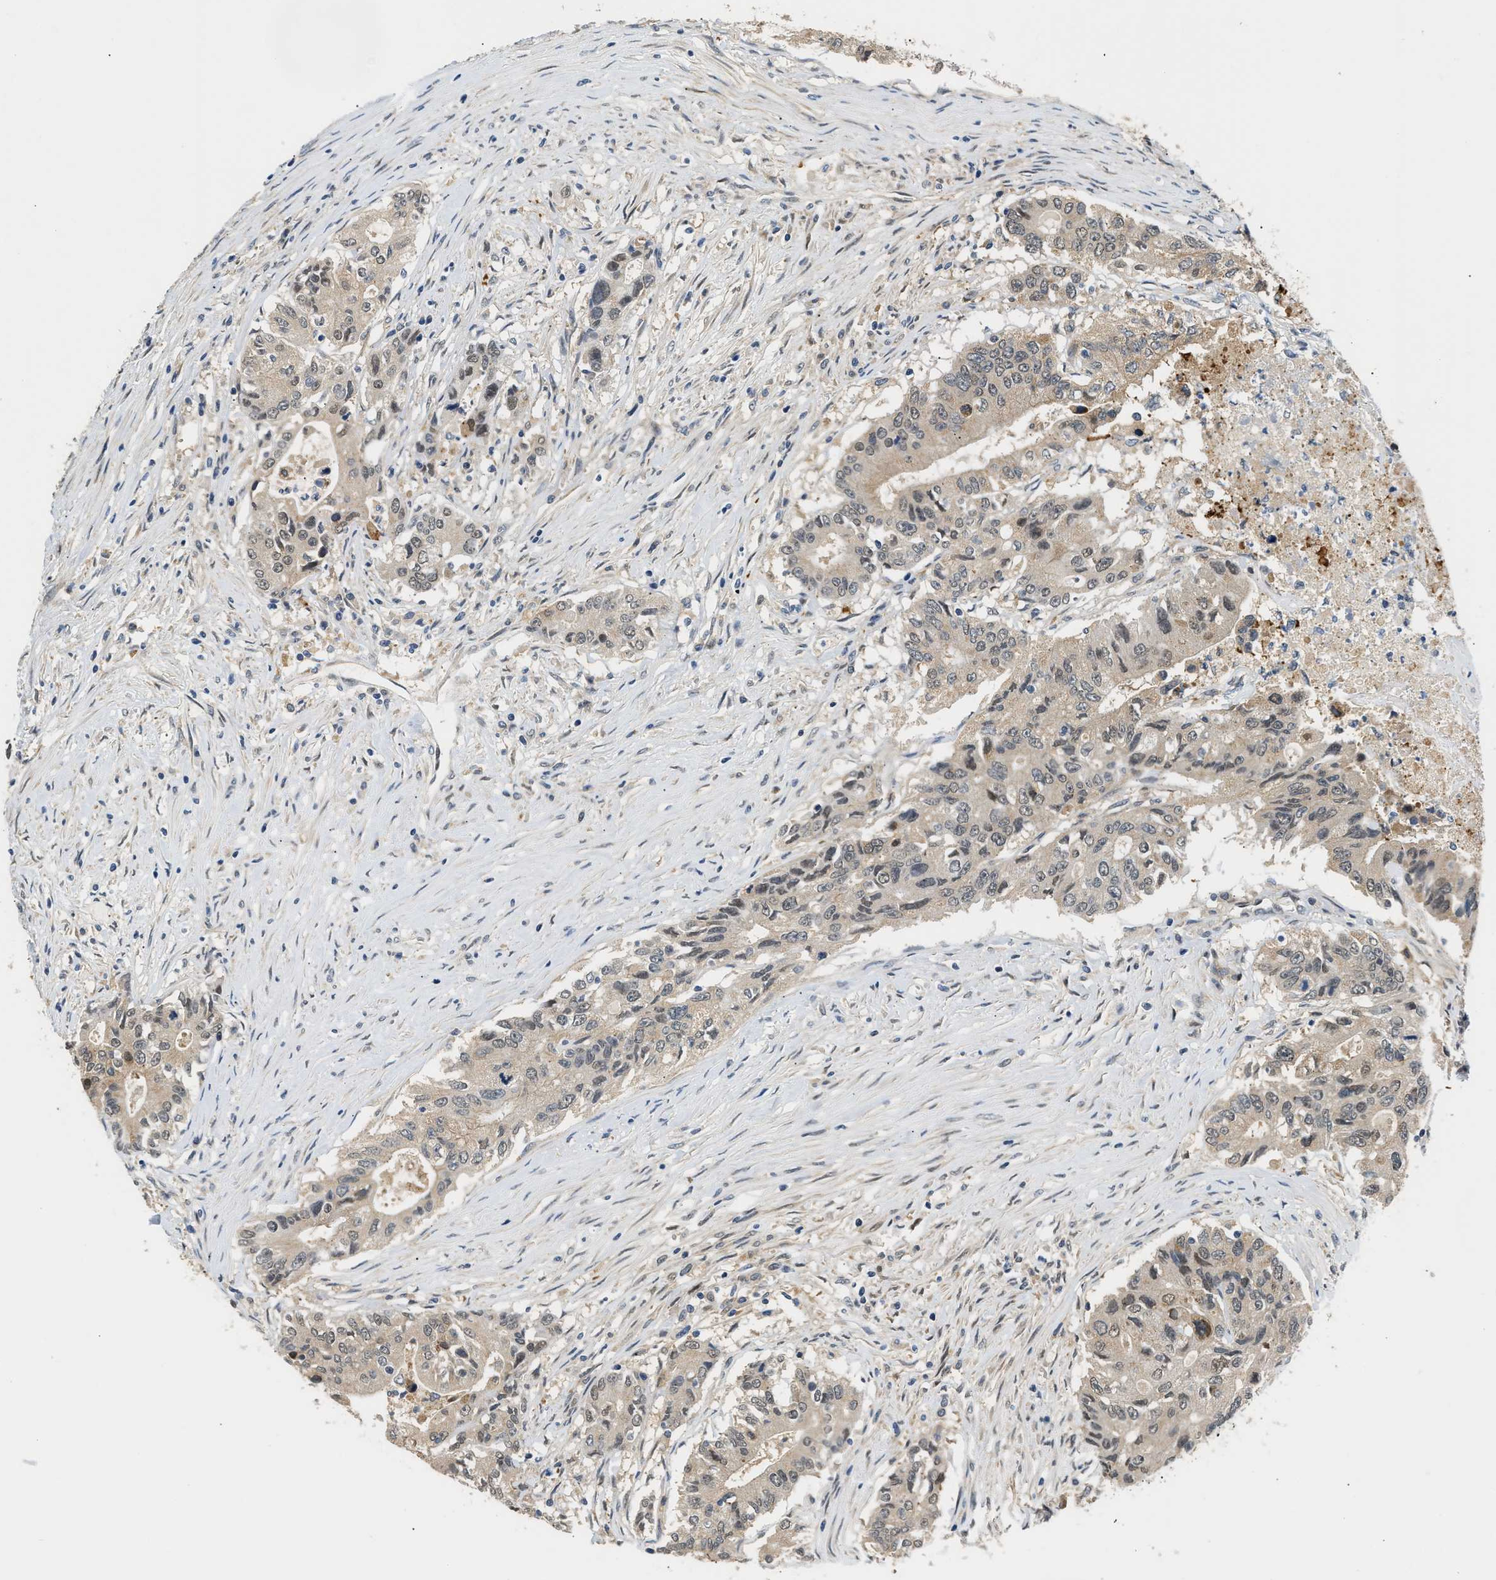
{"staining": {"intensity": "weak", "quantity": "25%-75%", "location": "cytoplasmic/membranous,nuclear"}, "tissue": "colorectal cancer", "cell_type": "Tumor cells", "image_type": "cancer", "snomed": [{"axis": "morphology", "description": "Adenocarcinoma, NOS"}, {"axis": "topography", "description": "Colon"}], "caption": "Immunohistochemical staining of human colorectal cancer (adenocarcinoma) demonstrates low levels of weak cytoplasmic/membranous and nuclear protein expression in about 25%-75% of tumor cells.", "gene": "LARP6", "patient": {"sex": "female", "age": 77}}